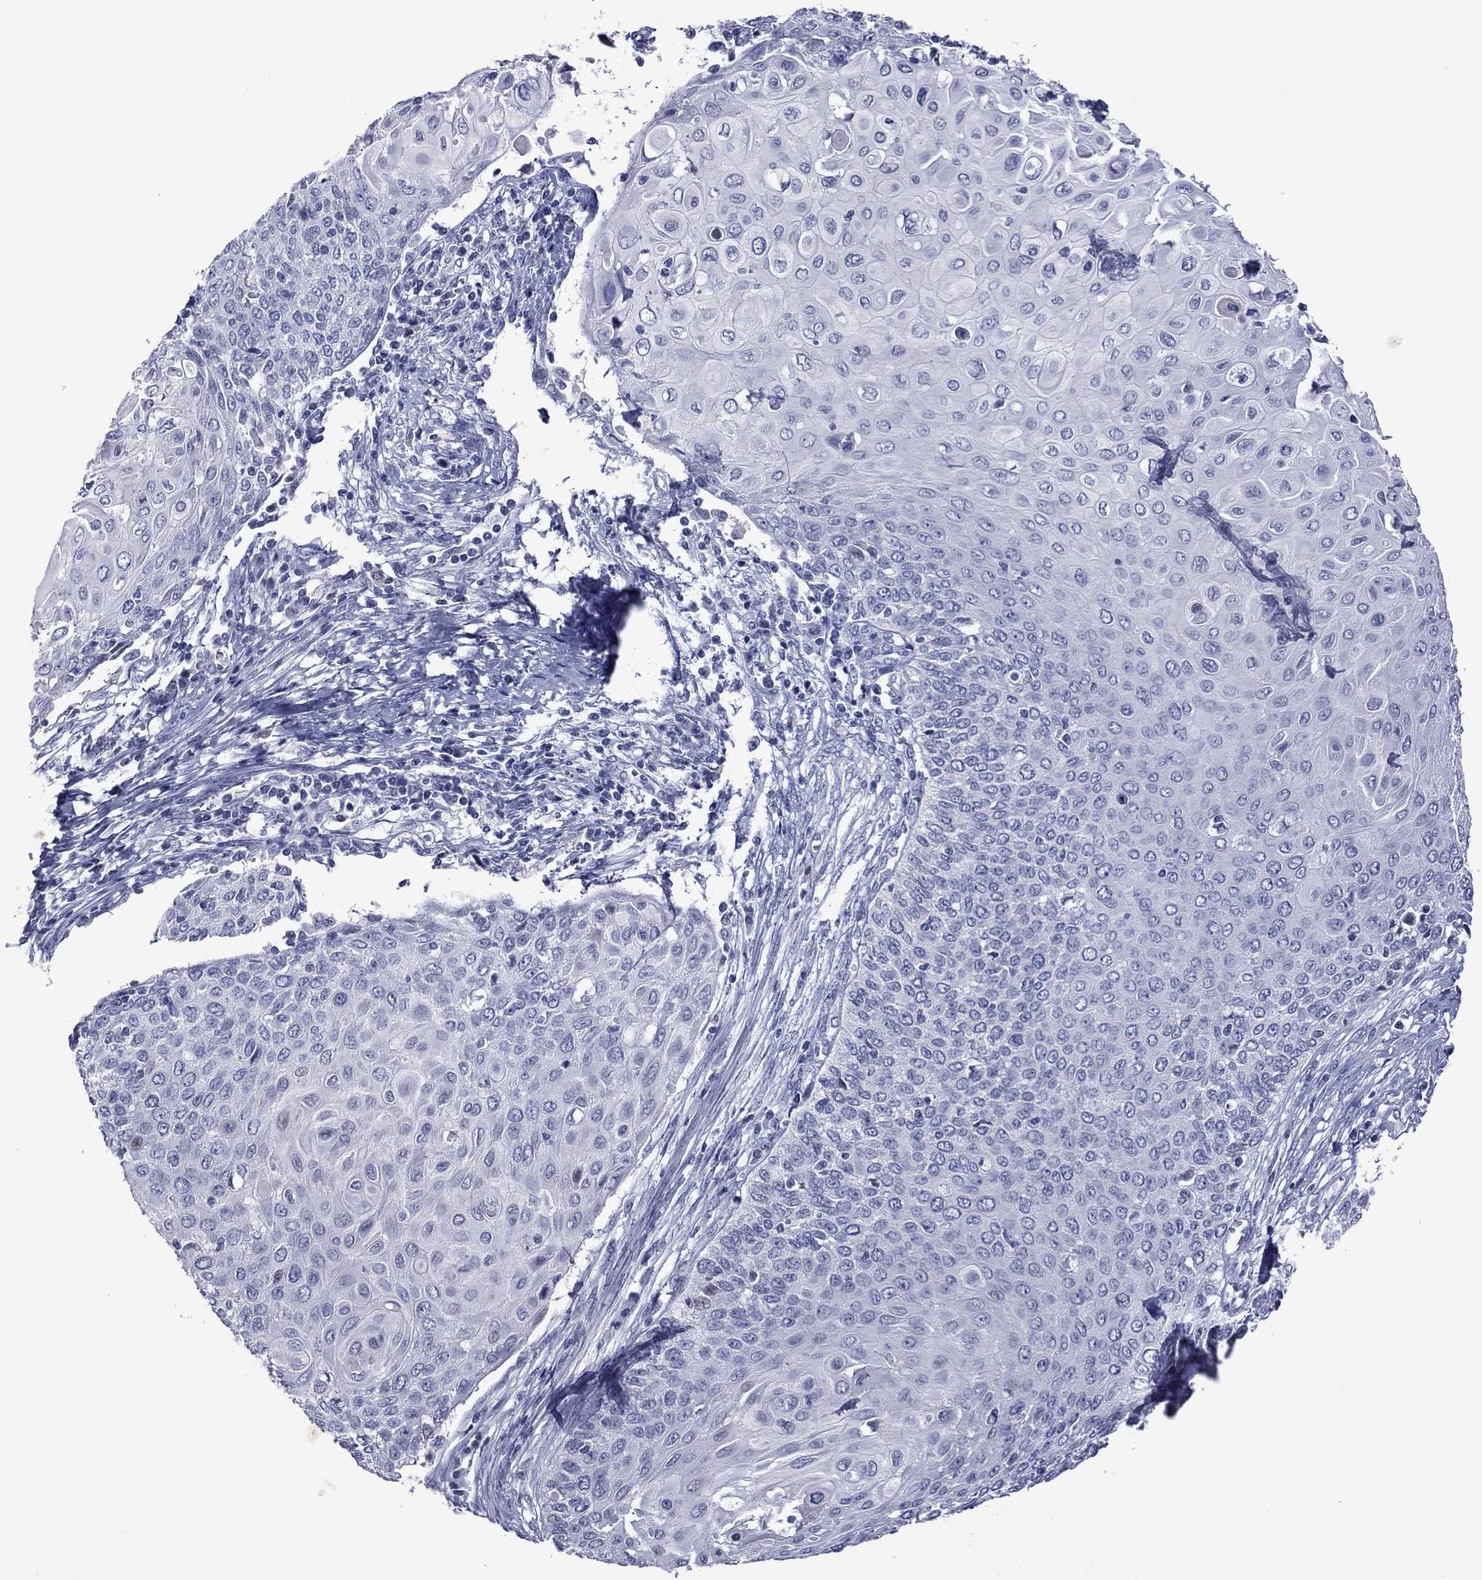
{"staining": {"intensity": "negative", "quantity": "none", "location": "none"}, "tissue": "cervical cancer", "cell_type": "Tumor cells", "image_type": "cancer", "snomed": [{"axis": "morphology", "description": "Squamous cell carcinoma, NOS"}, {"axis": "topography", "description": "Cervix"}], "caption": "This histopathology image is of squamous cell carcinoma (cervical) stained with immunohistochemistry to label a protein in brown with the nuclei are counter-stained blue. There is no positivity in tumor cells.", "gene": "PIWIL1", "patient": {"sex": "female", "age": 39}}